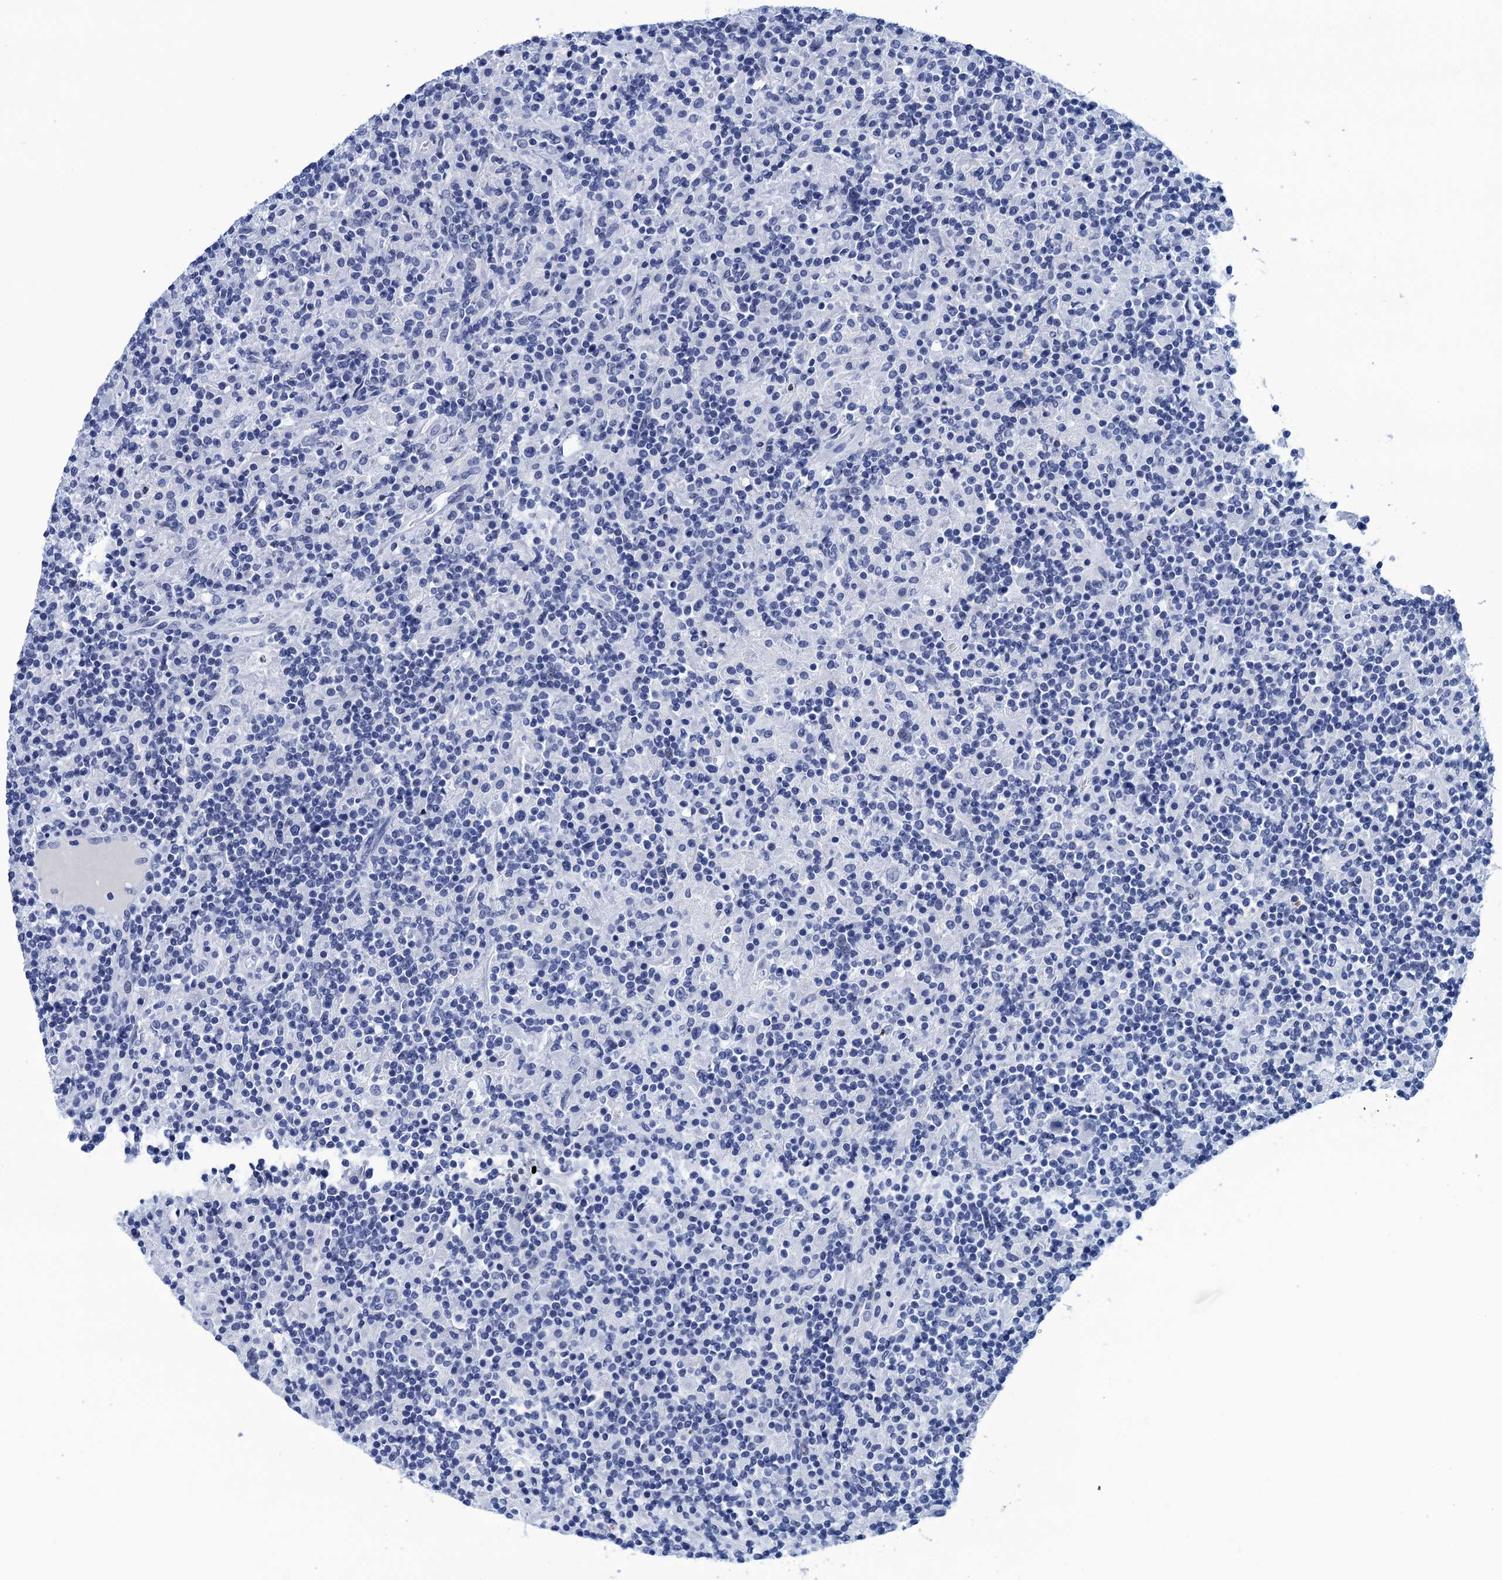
{"staining": {"intensity": "negative", "quantity": "none", "location": "none"}, "tissue": "lymphoma", "cell_type": "Tumor cells", "image_type": "cancer", "snomed": [{"axis": "morphology", "description": "Hodgkin's disease, NOS"}, {"axis": "topography", "description": "Lymph node"}], "caption": "Immunohistochemical staining of human Hodgkin's disease displays no significant staining in tumor cells.", "gene": "METTL25", "patient": {"sex": "male", "age": 70}}